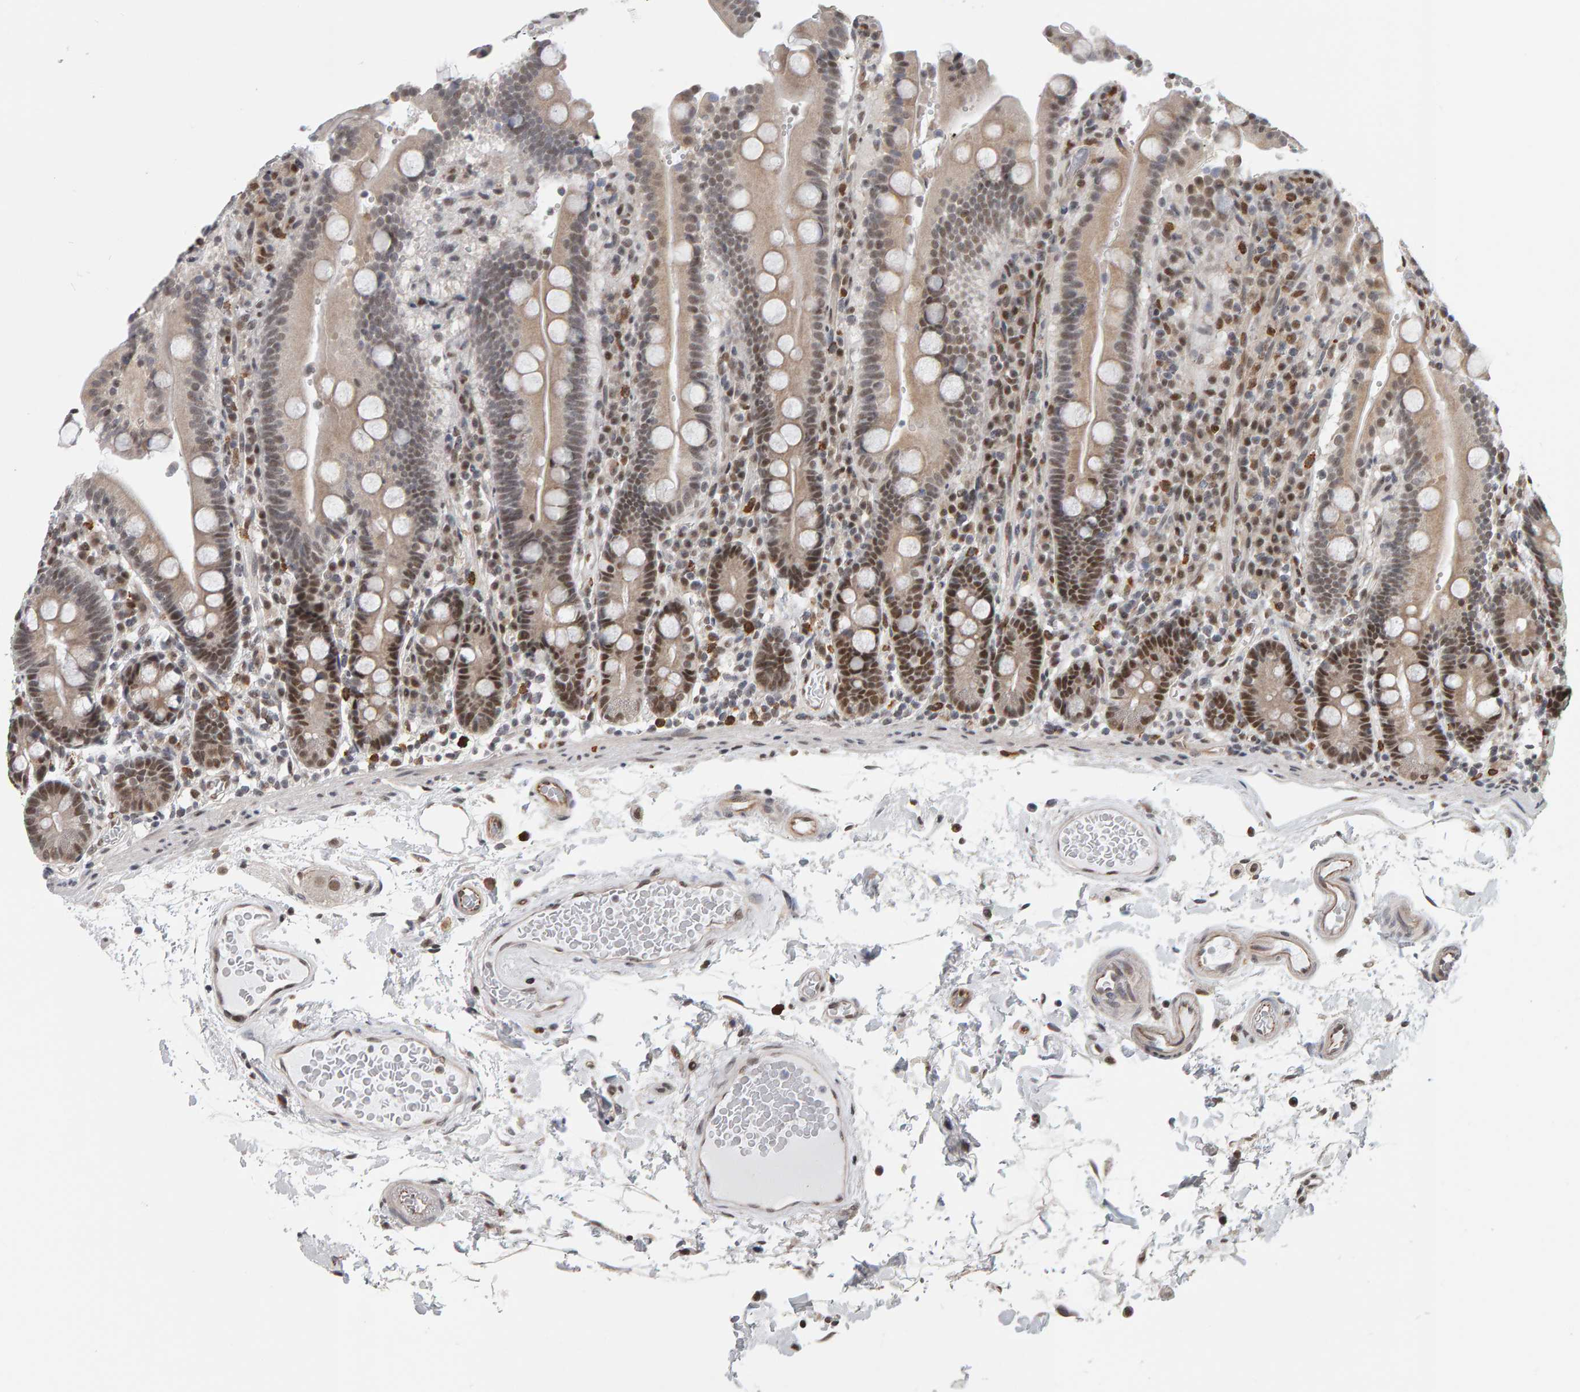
{"staining": {"intensity": "moderate", "quantity": "25%-75%", "location": "cytoplasmic/membranous,nuclear"}, "tissue": "duodenum", "cell_type": "Glandular cells", "image_type": "normal", "snomed": [{"axis": "morphology", "description": "Normal tissue, NOS"}, {"axis": "topography", "description": "Small intestine, NOS"}], "caption": "Glandular cells display medium levels of moderate cytoplasmic/membranous,nuclear expression in approximately 25%-75% of cells in benign human duodenum. (IHC, brightfield microscopy, high magnification).", "gene": "ATF7IP", "patient": {"sex": "female", "age": 71}}